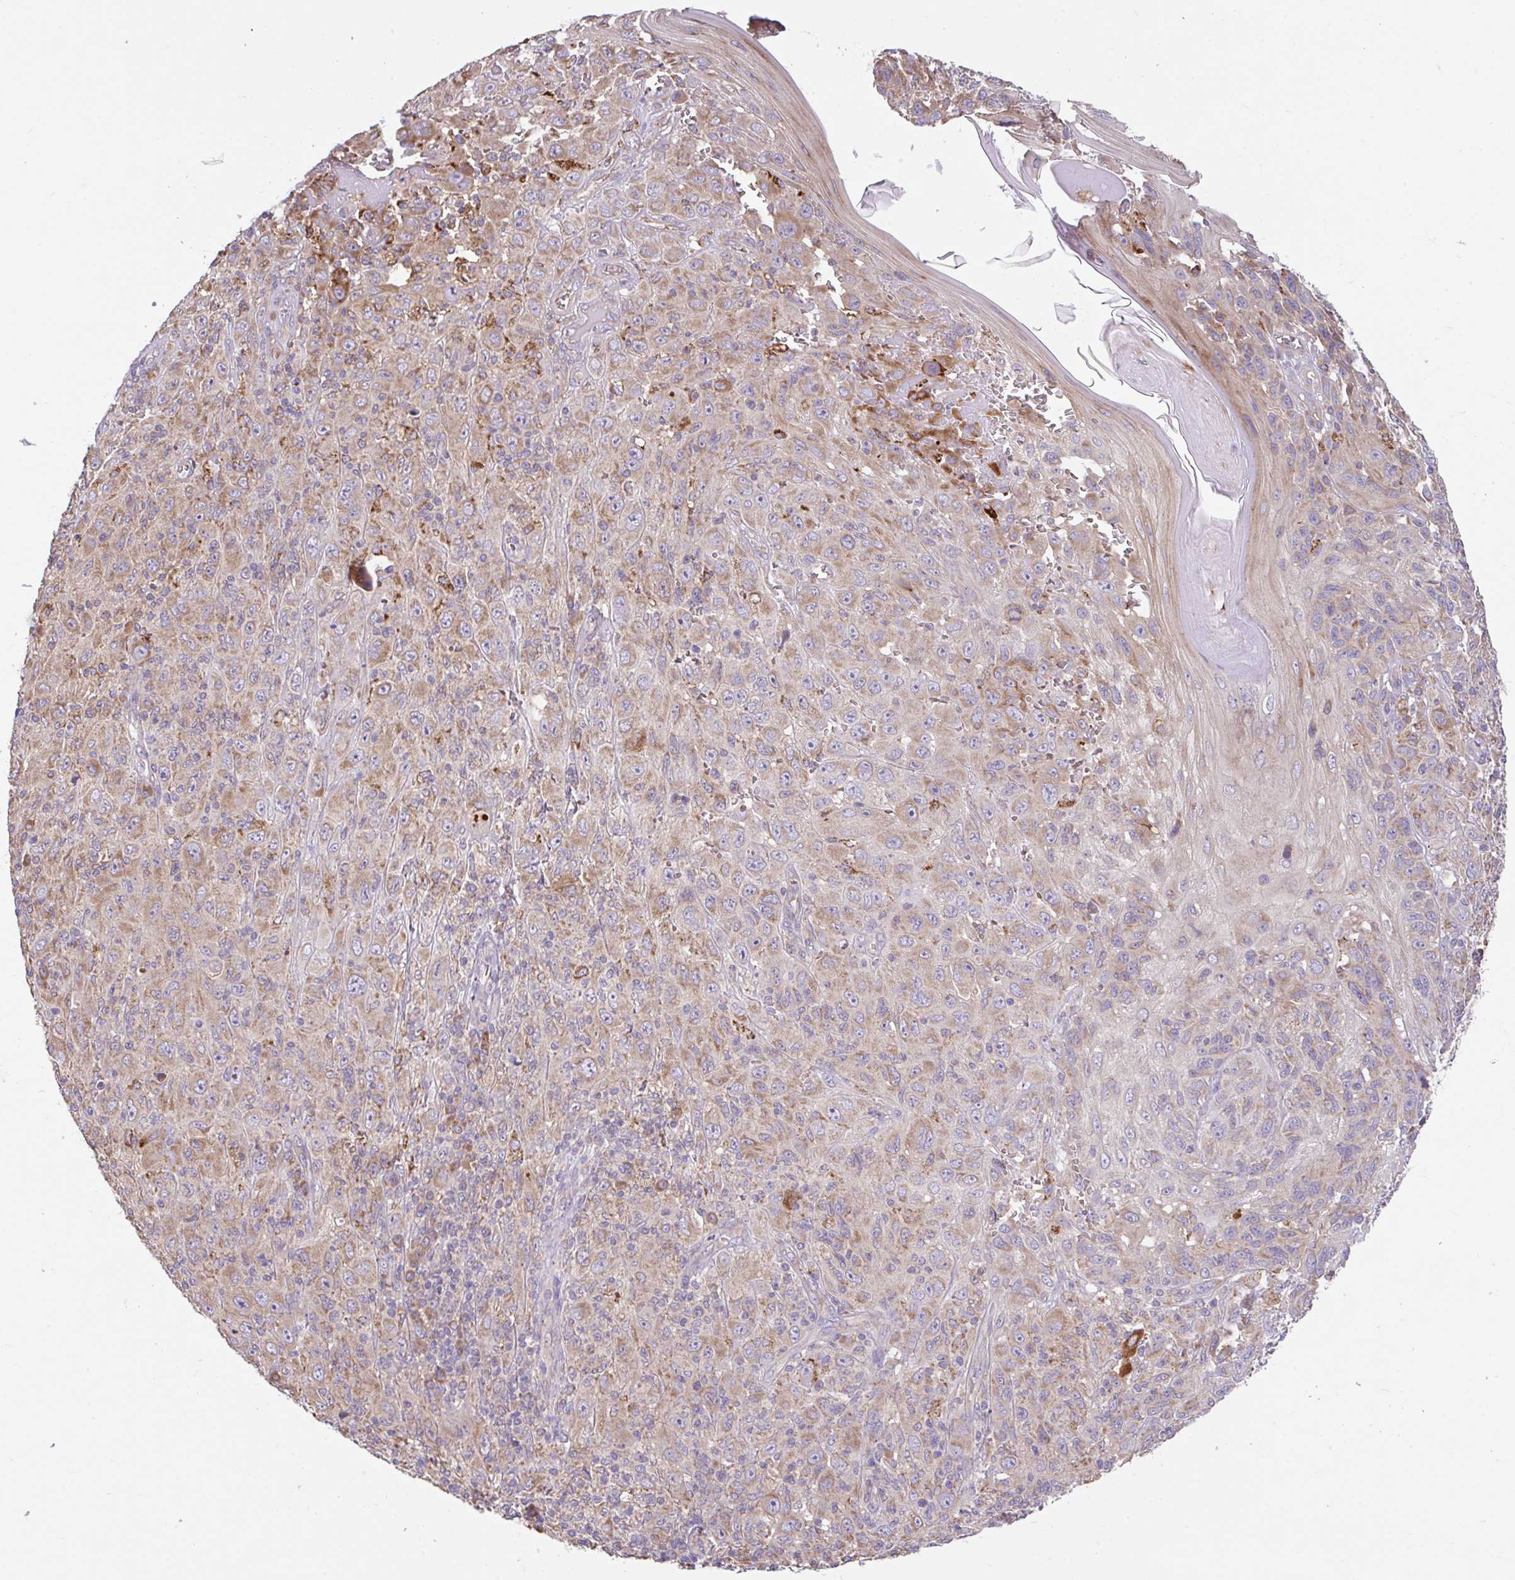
{"staining": {"intensity": "moderate", "quantity": "25%-75%", "location": "cytoplasmic/membranous"}, "tissue": "melanoma", "cell_type": "Tumor cells", "image_type": "cancer", "snomed": [{"axis": "morphology", "description": "Malignant melanoma, NOS"}, {"axis": "topography", "description": "Skin"}], "caption": "Protein staining of malignant melanoma tissue reveals moderate cytoplasmic/membranous staining in approximately 25%-75% of tumor cells.", "gene": "RALBP1", "patient": {"sex": "female", "age": 91}}